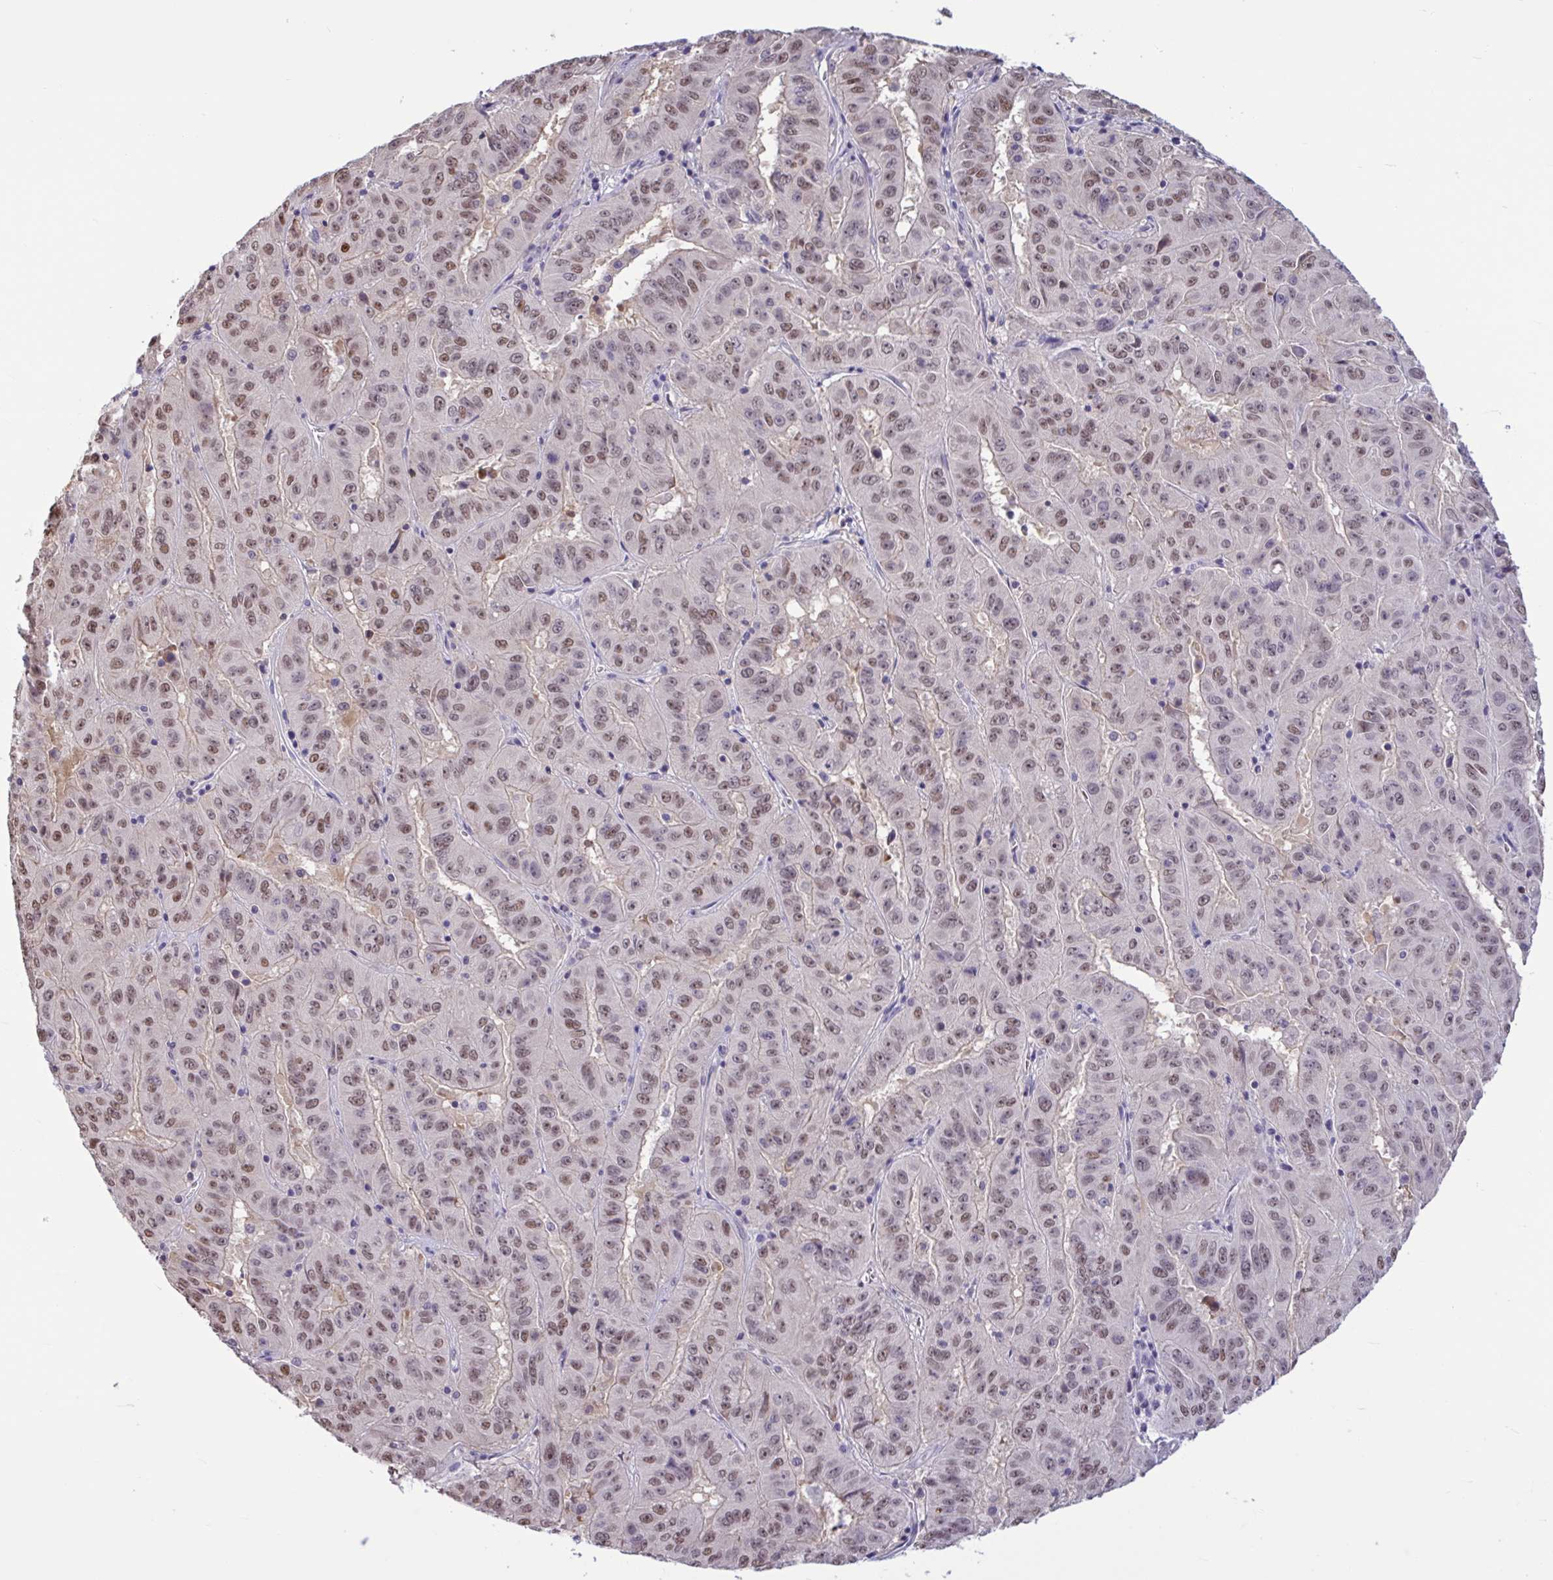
{"staining": {"intensity": "weak", "quantity": ">75%", "location": "nuclear"}, "tissue": "pancreatic cancer", "cell_type": "Tumor cells", "image_type": "cancer", "snomed": [{"axis": "morphology", "description": "Adenocarcinoma, NOS"}, {"axis": "topography", "description": "Pancreas"}], "caption": "Brown immunohistochemical staining in human pancreatic cancer (adenocarcinoma) shows weak nuclear expression in about >75% of tumor cells.", "gene": "RBL1", "patient": {"sex": "male", "age": 63}}